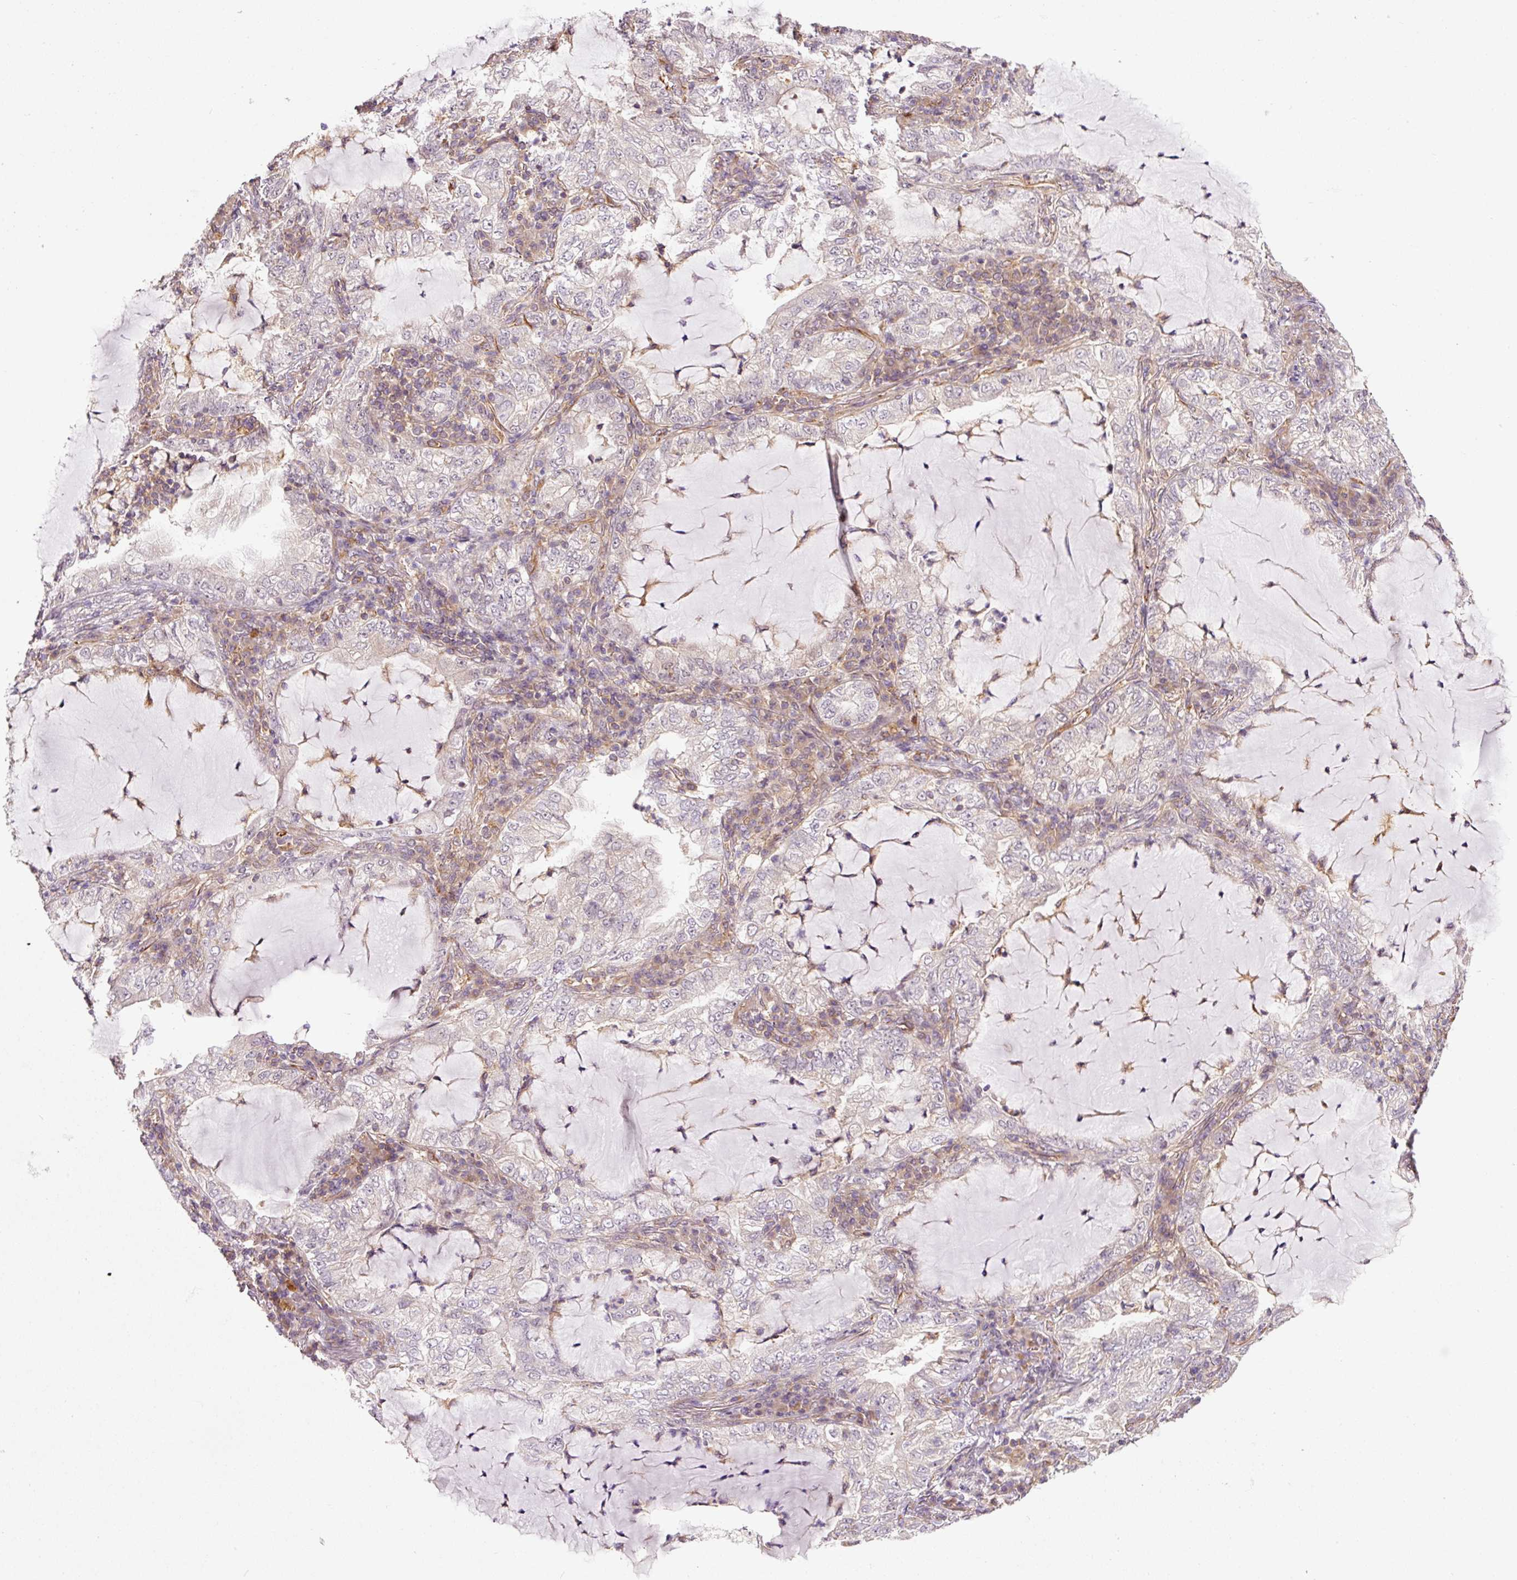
{"staining": {"intensity": "negative", "quantity": "none", "location": "none"}, "tissue": "lung cancer", "cell_type": "Tumor cells", "image_type": "cancer", "snomed": [{"axis": "morphology", "description": "Adenocarcinoma, NOS"}, {"axis": "topography", "description": "Lung"}], "caption": "Immunohistochemical staining of human lung cancer (adenocarcinoma) exhibits no significant expression in tumor cells.", "gene": "PCK2", "patient": {"sex": "female", "age": 73}}